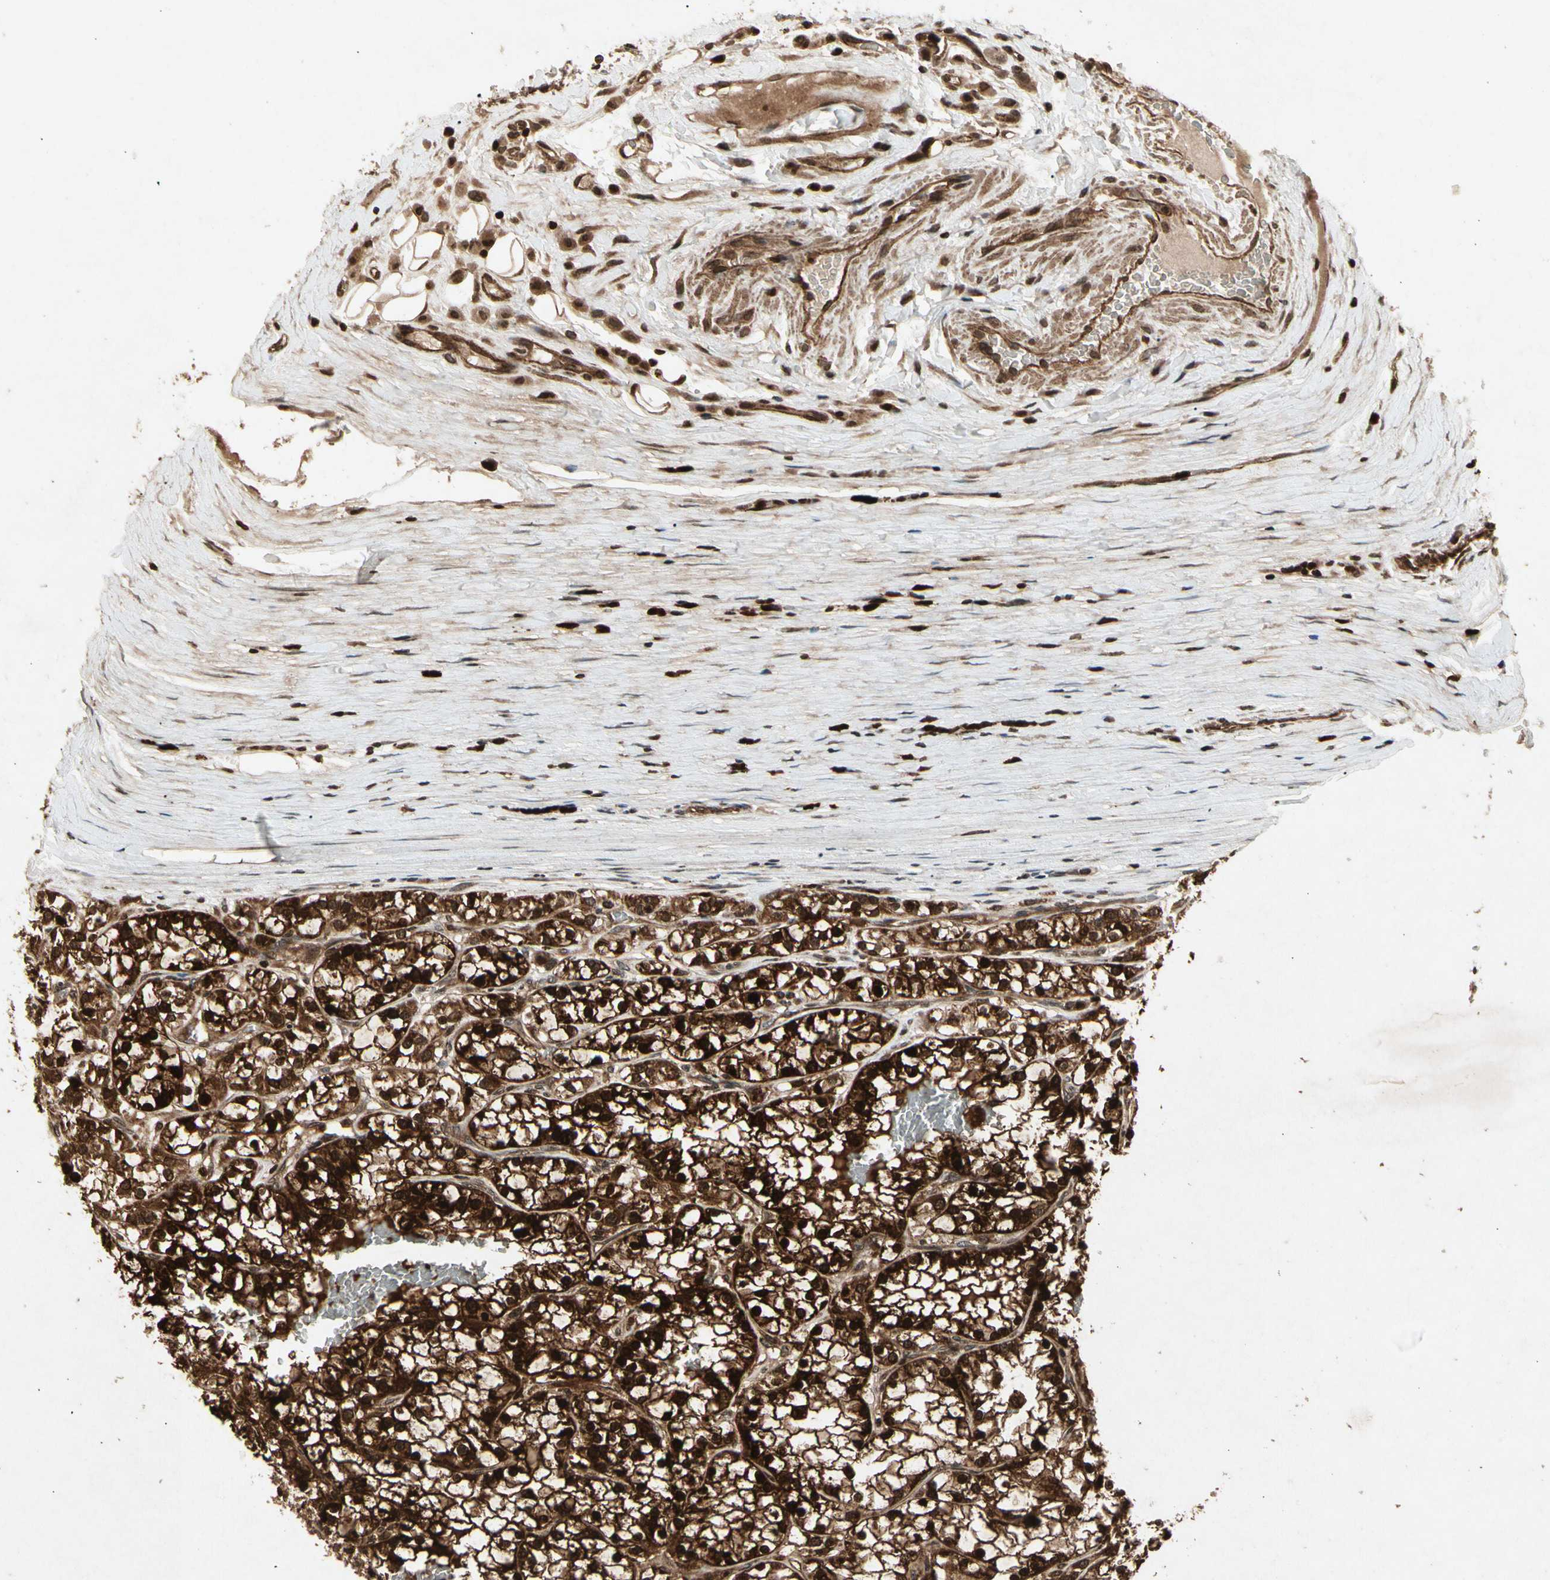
{"staining": {"intensity": "strong", "quantity": ">75%", "location": "cytoplasmic/membranous,nuclear"}, "tissue": "renal cancer", "cell_type": "Tumor cells", "image_type": "cancer", "snomed": [{"axis": "morphology", "description": "Adenocarcinoma, NOS"}, {"axis": "topography", "description": "Kidney"}], "caption": "Immunohistochemical staining of human adenocarcinoma (renal) exhibits strong cytoplasmic/membranous and nuclear protein expression in approximately >75% of tumor cells. The protein is shown in brown color, while the nuclei are stained blue.", "gene": "GLRX", "patient": {"sex": "female", "age": 52}}